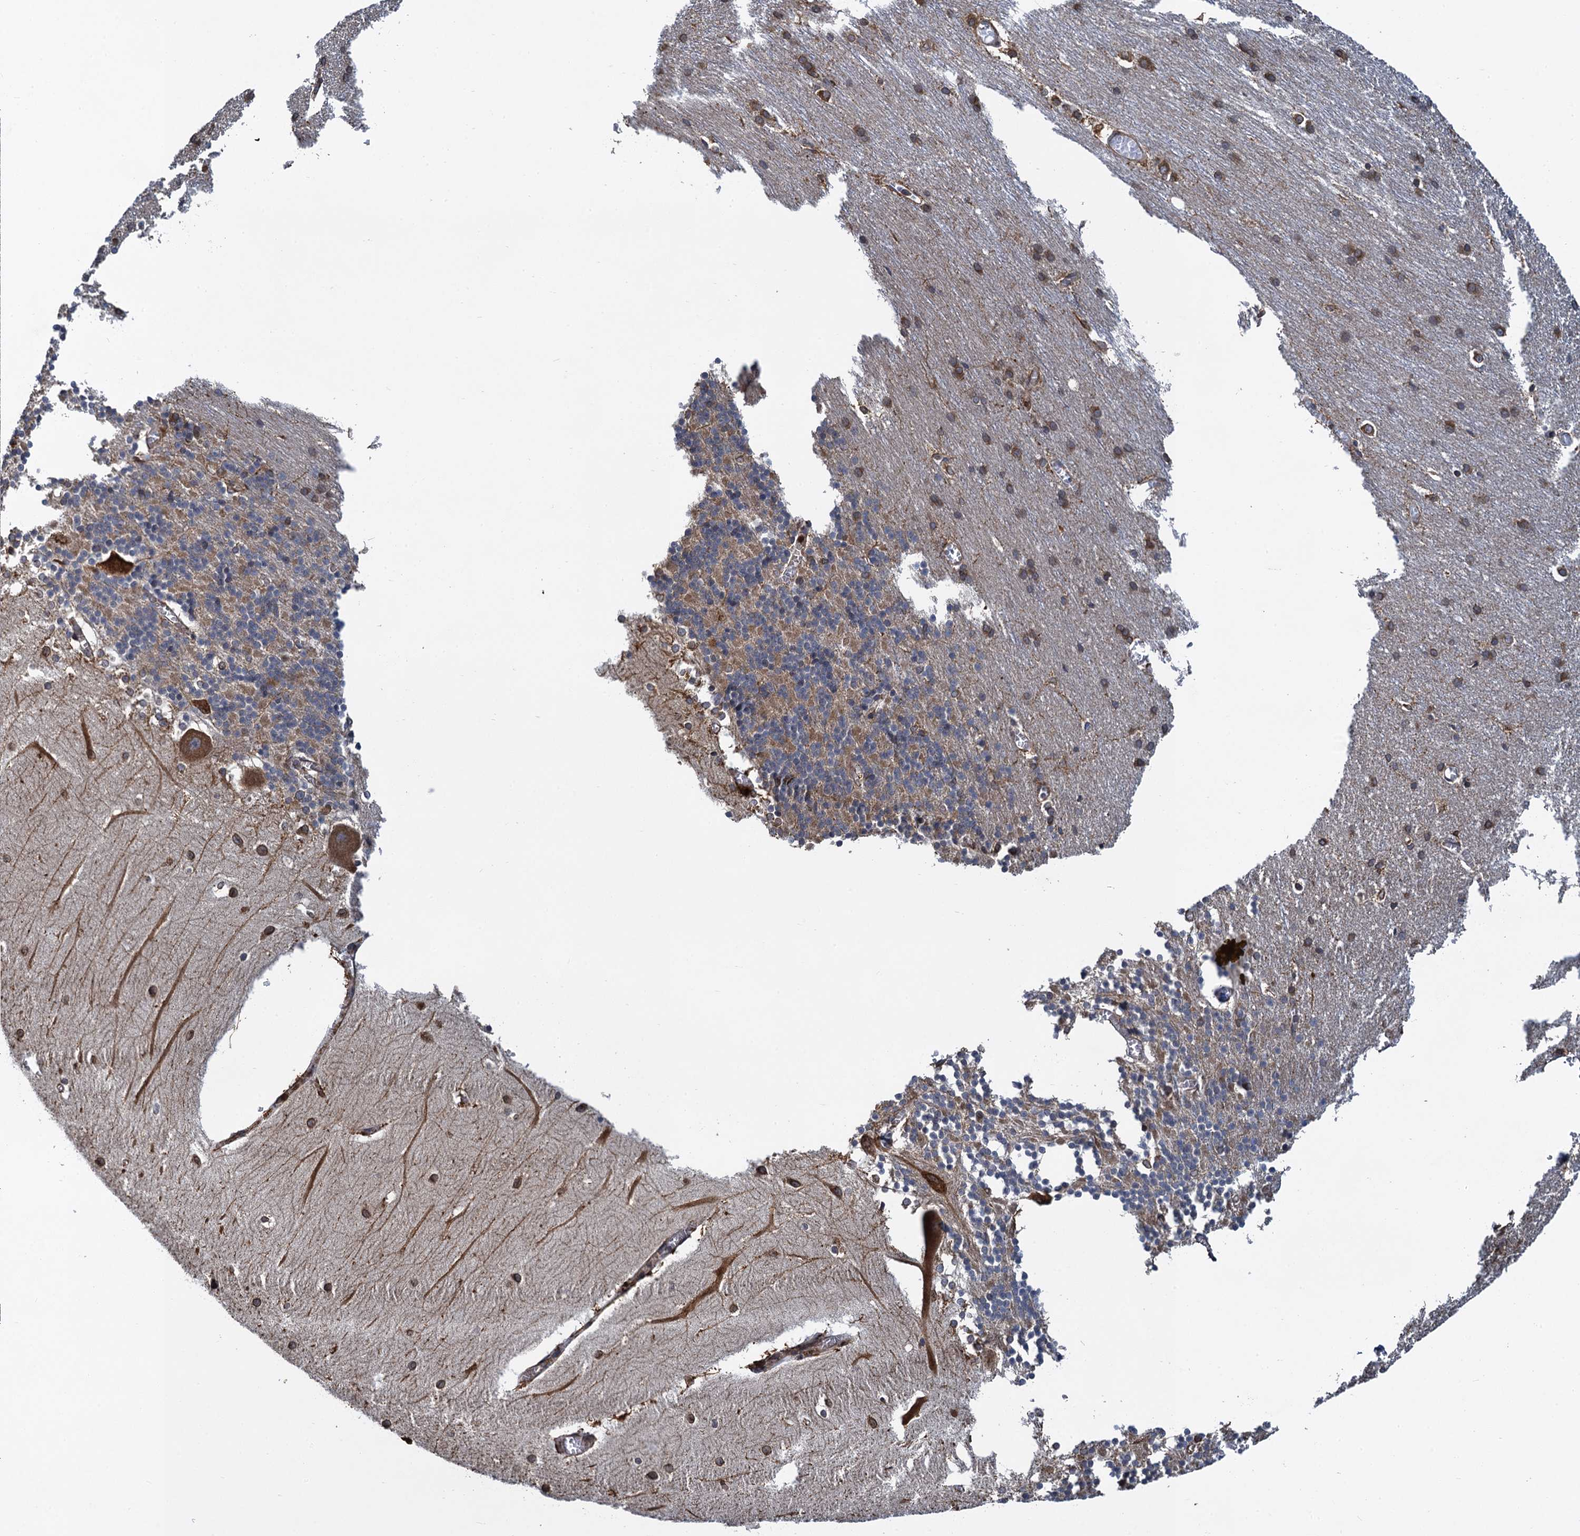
{"staining": {"intensity": "weak", "quantity": "<25%", "location": "cytoplasmic/membranous"}, "tissue": "cerebellum", "cell_type": "Cells in granular layer", "image_type": "normal", "snomed": [{"axis": "morphology", "description": "Normal tissue, NOS"}, {"axis": "topography", "description": "Cerebellum"}], "caption": "Immunohistochemical staining of normal cerebellum exhibits no significant staining in cells in granular layer.", "gene": "ARMC5", "patient": {"sex": "male", "age": 37}}